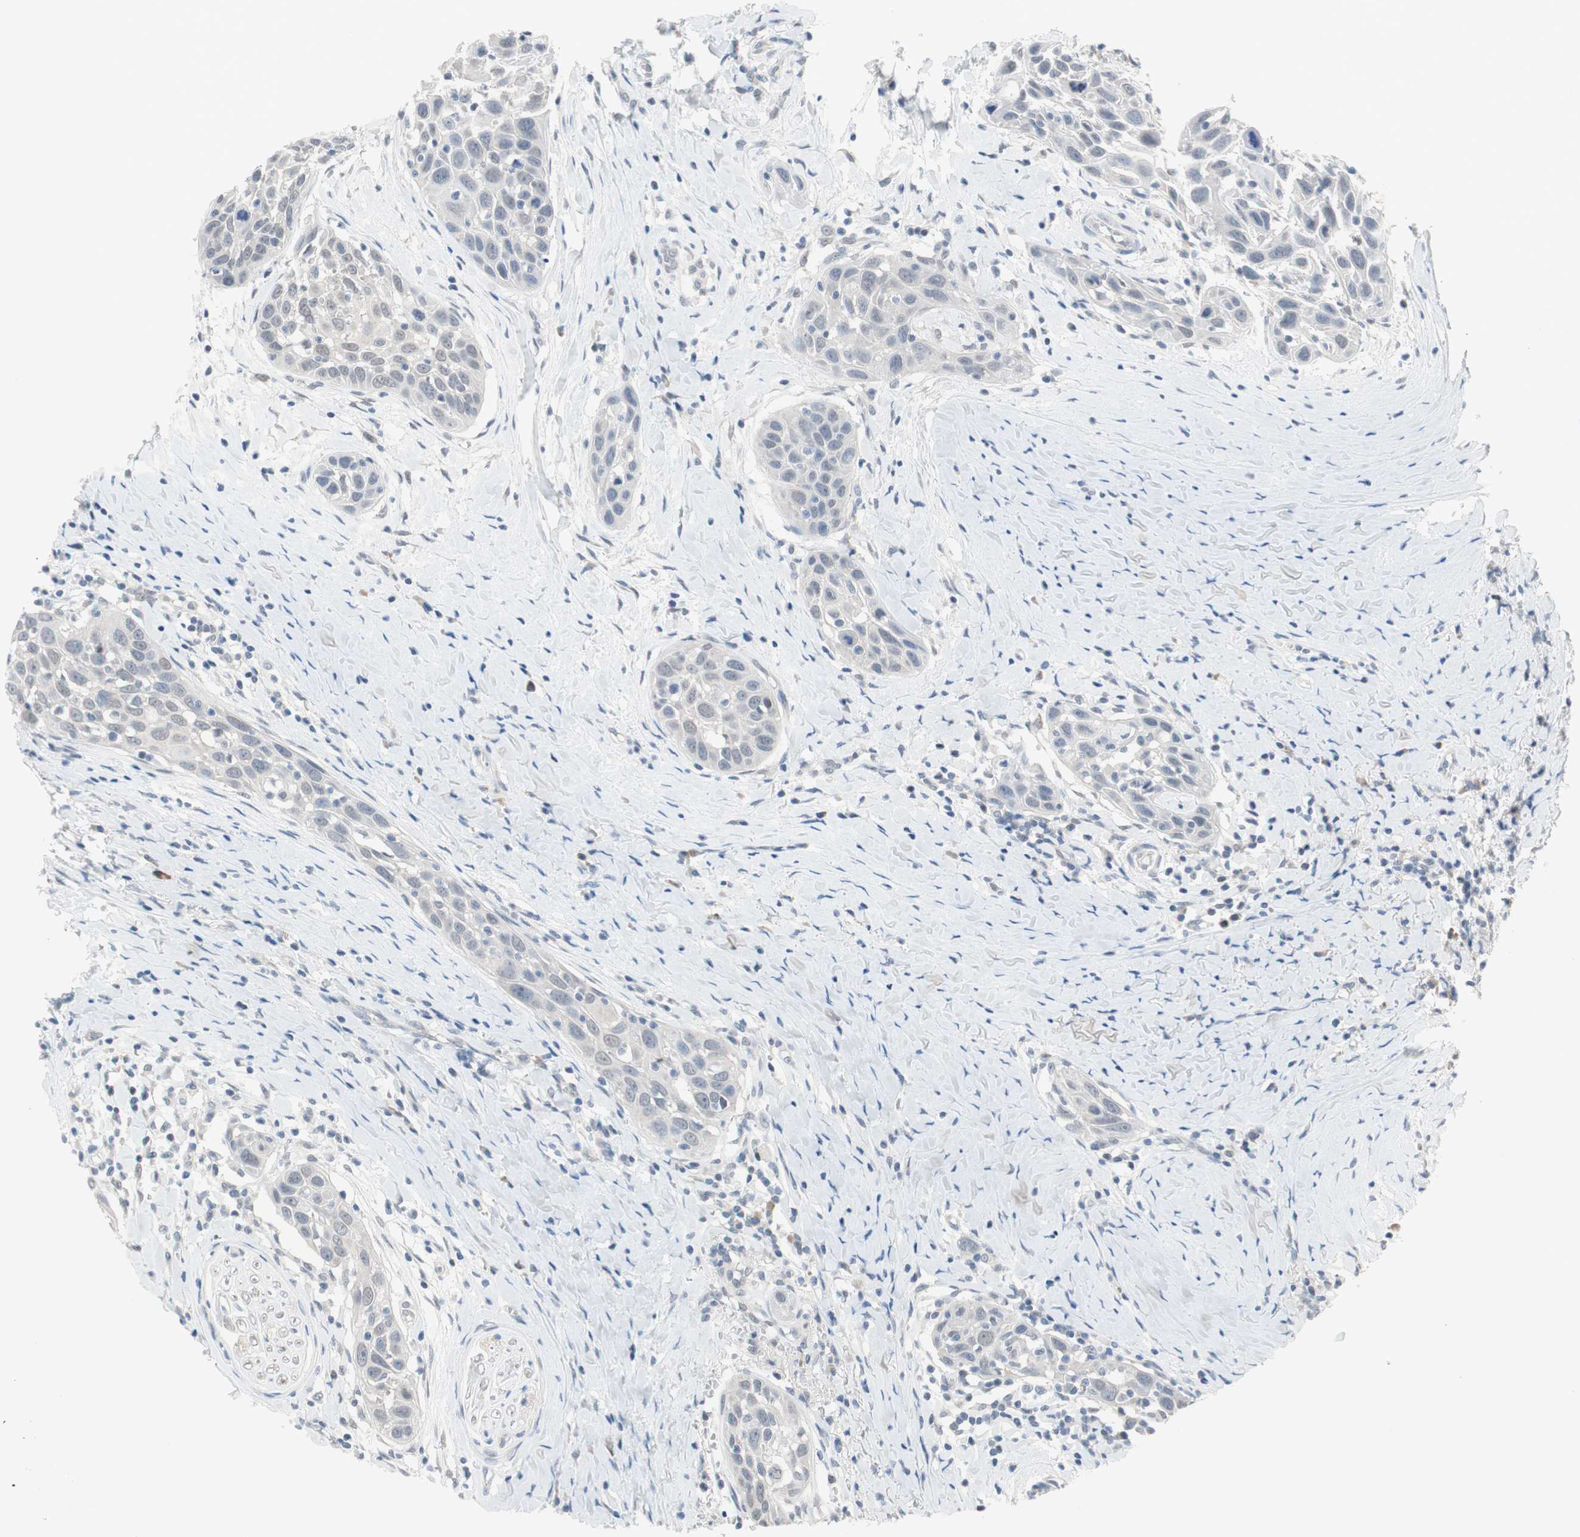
{"staining": {"intensity": "negative", "quantity": "none", "location": "none"}, "tissue": "head and neck cancer", "cell_type": "Tumor cells", "image_type": "cancer", "snomed": [{"axis": "morphology", "description": "Normal tissue, NOS"}, {"axis": "morphology", "description": "Squamous cell carcinoma, NOS"}, {"axis": "topography", "description": "Oral tissue"}, {"axis": "topography", "description": "Head-Neck"}], "caption": "A micrograph of head and neck squamous cell carcinoma stained for a protein reveals no brown staining in tumor cells. (DAB (3,3'-diaminobenzidine) immunohistochemistry with hematoxylin counter stain).", "gene": "GRHL1", "patient": {"sex": "female", "age": 50}}